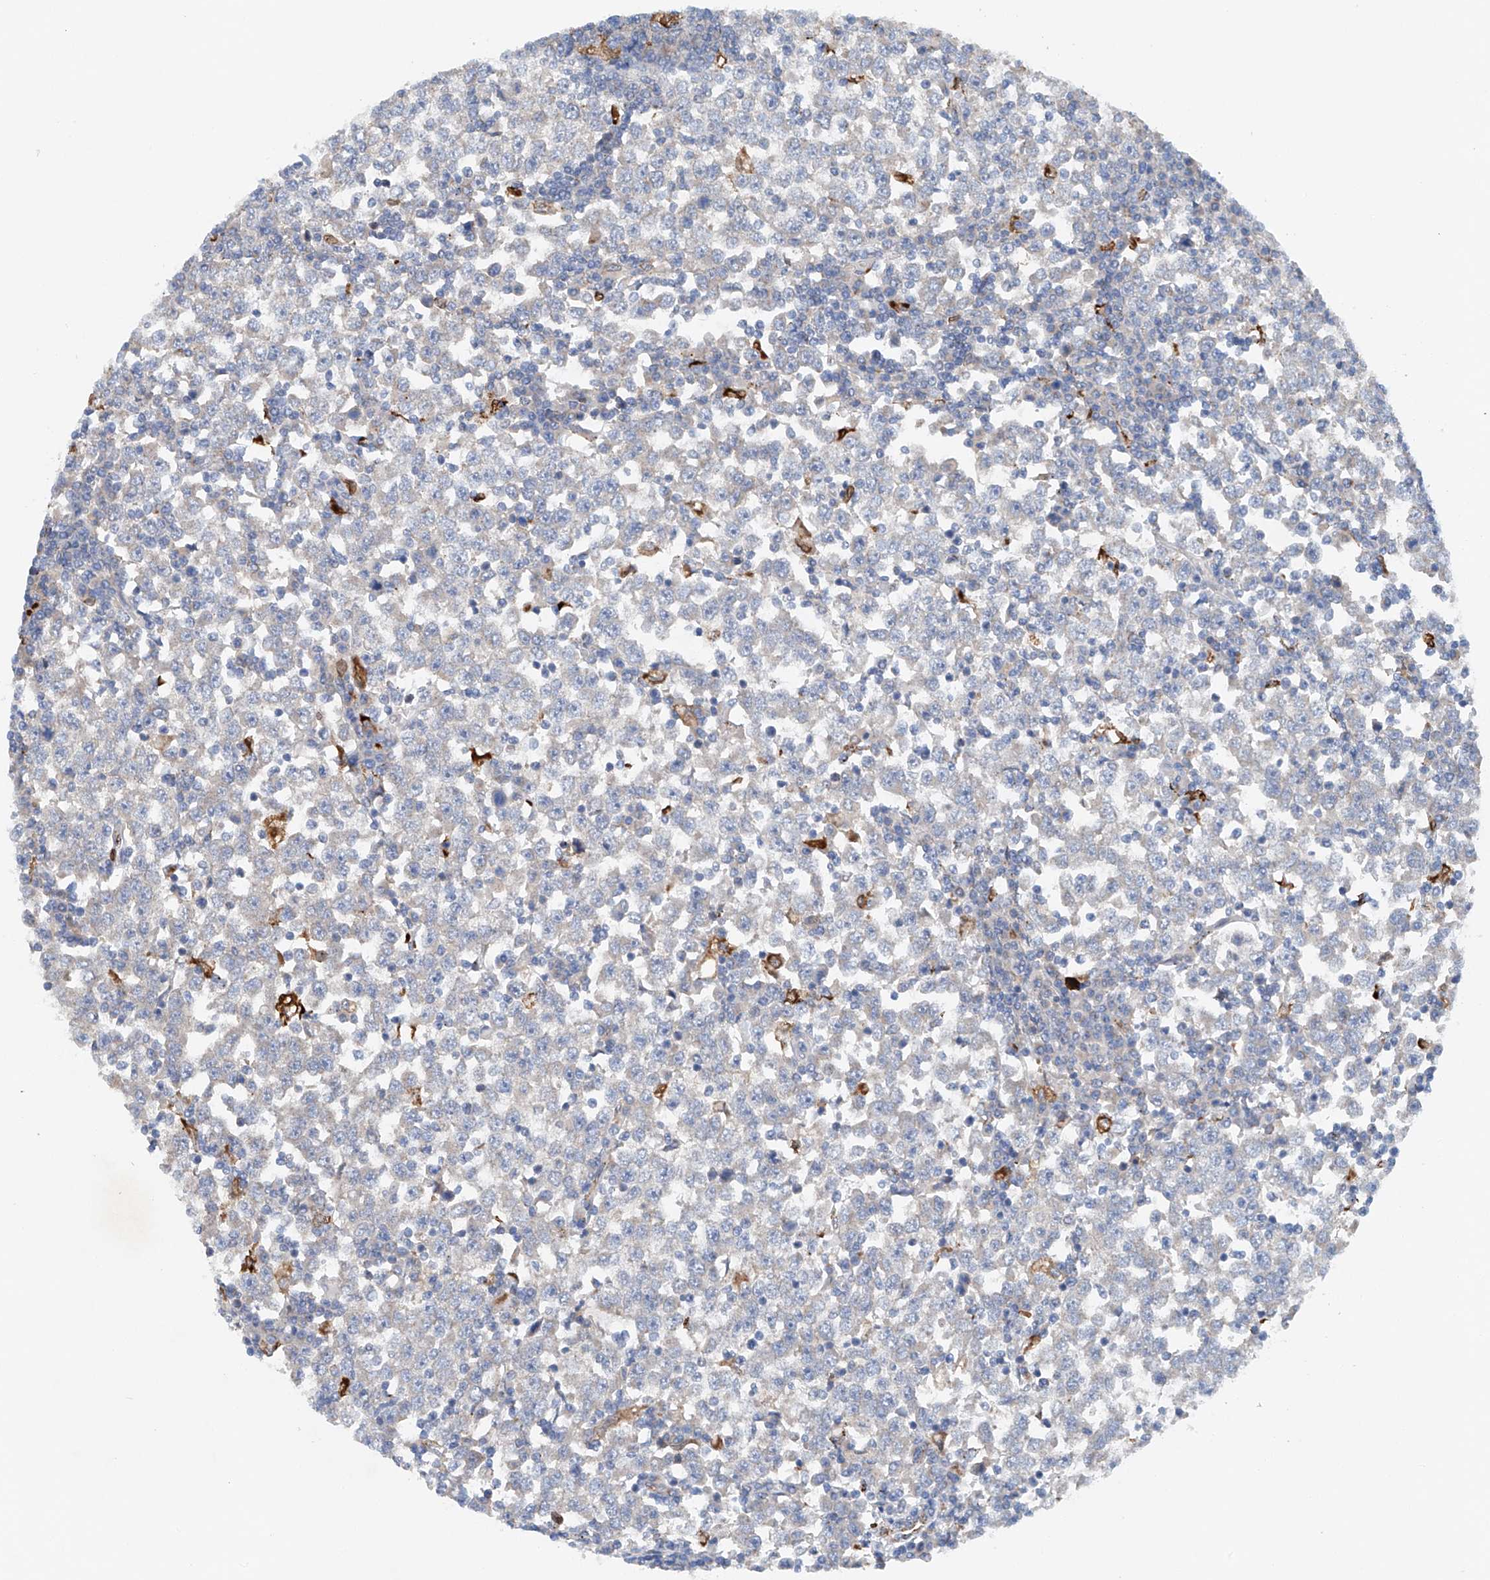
{"staining": {"intensity": "weak", "quantity": "<25%", "location": "cytoplasmic/membranous"}, "tissue": "testis cancer", "cell_type": "Tumor cells", "image_type": "cancer", "snomed": [{"axis": "morphology", "description": "Seminoma, NOS"}, {"axis": "topography", "description": "Testis"}], "caption": "Tumor cells are negative for protein expression in human testis cancer. (DAB immunohistochemistry (IHC) with hematoxylin counter stain).", "gene": "CEP85L", "patient": {"sex": "male", "age": 65}}